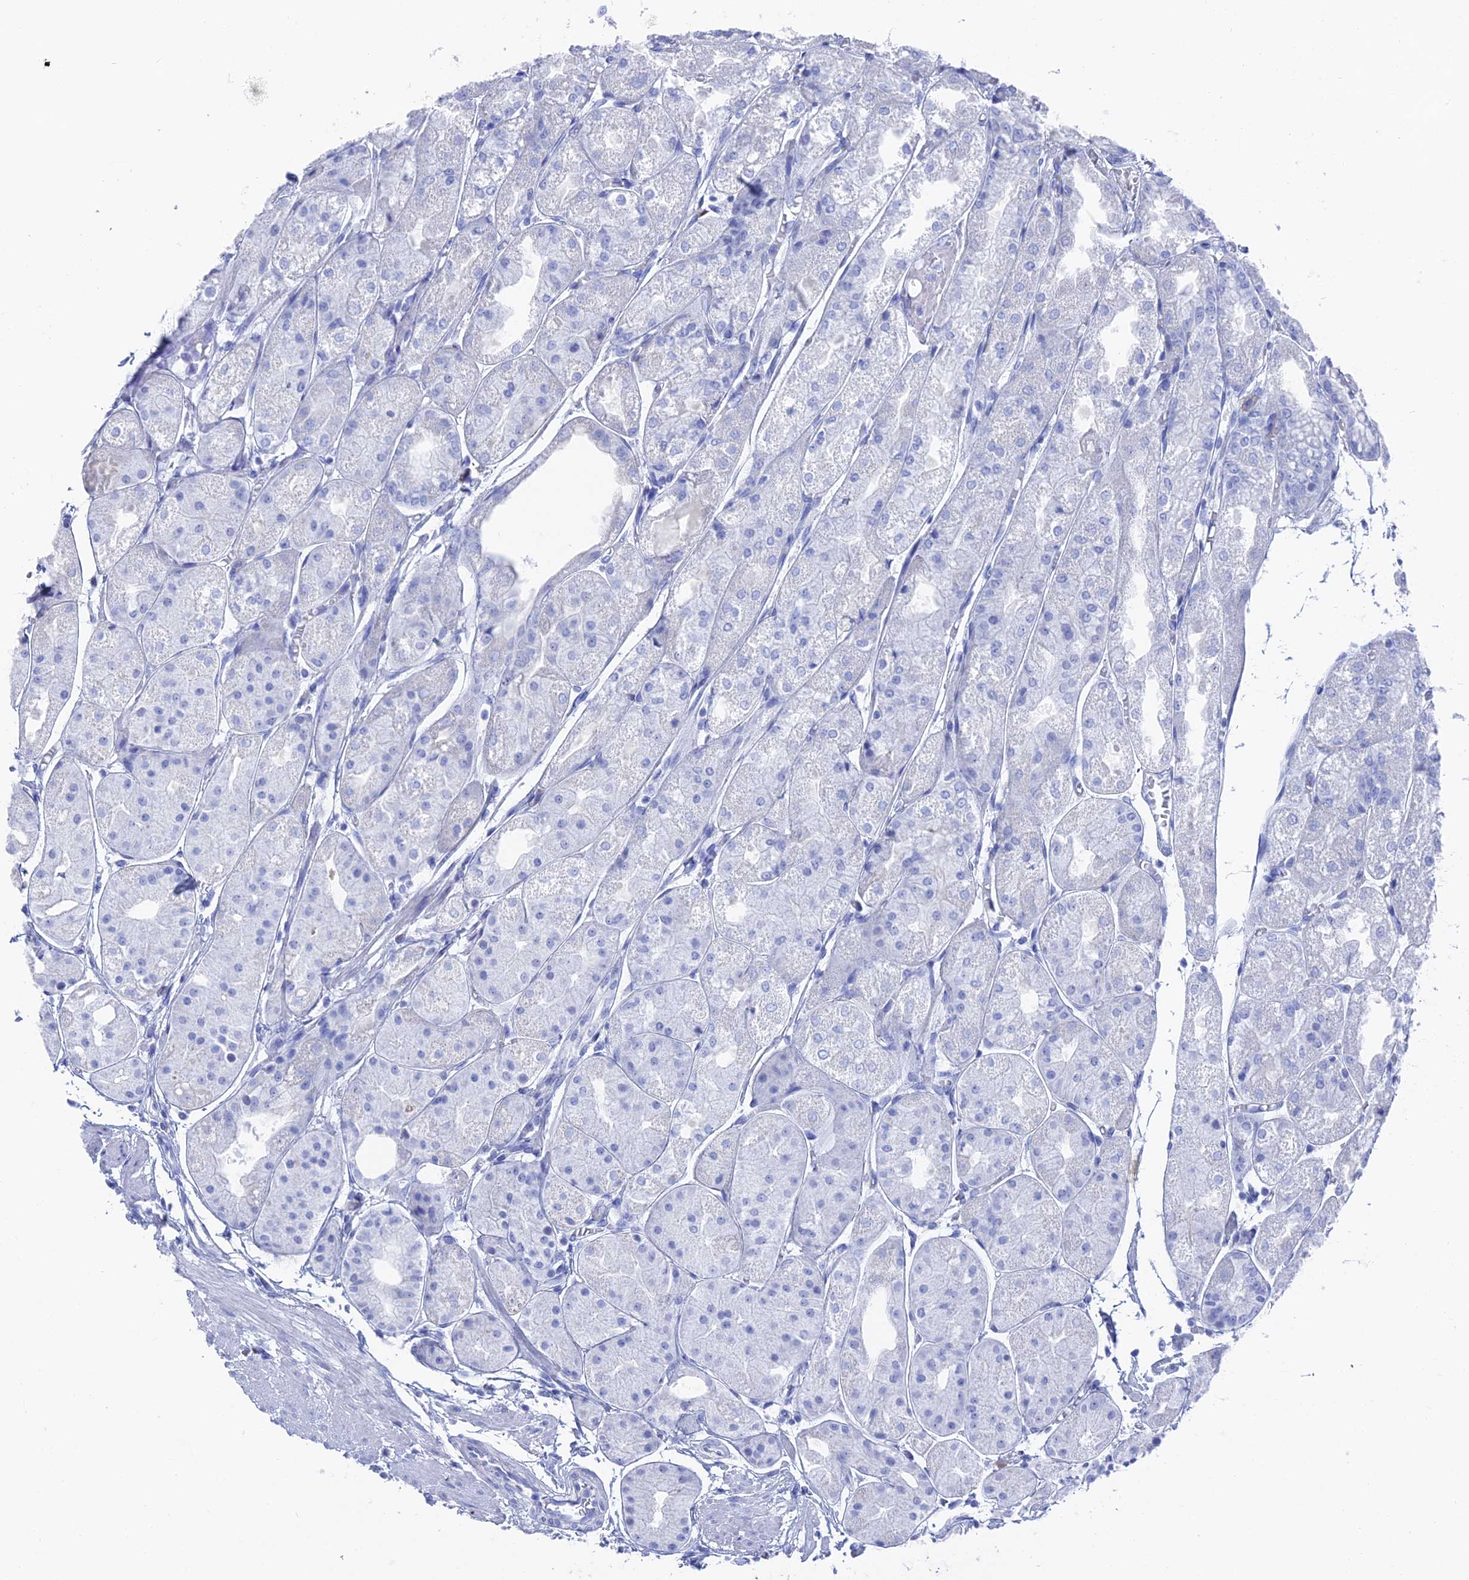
{"staining": {"intensity": "negative", "quantity": "none", "location": "none"}, "tissue": "stomach", "cell_type": "Glandular cells", "image_type": "normal", "snomed": [{"axis": "morphology", "description": "Normal tissue, NOS"}, {"axis": "topography", "description": "Stomach, upper"}], "caption": "Glandular cells show no significant protein positivity in unremarkable stomach.", "gene": "ENPP3", "patient": {"sex": "male", "age": 72}}